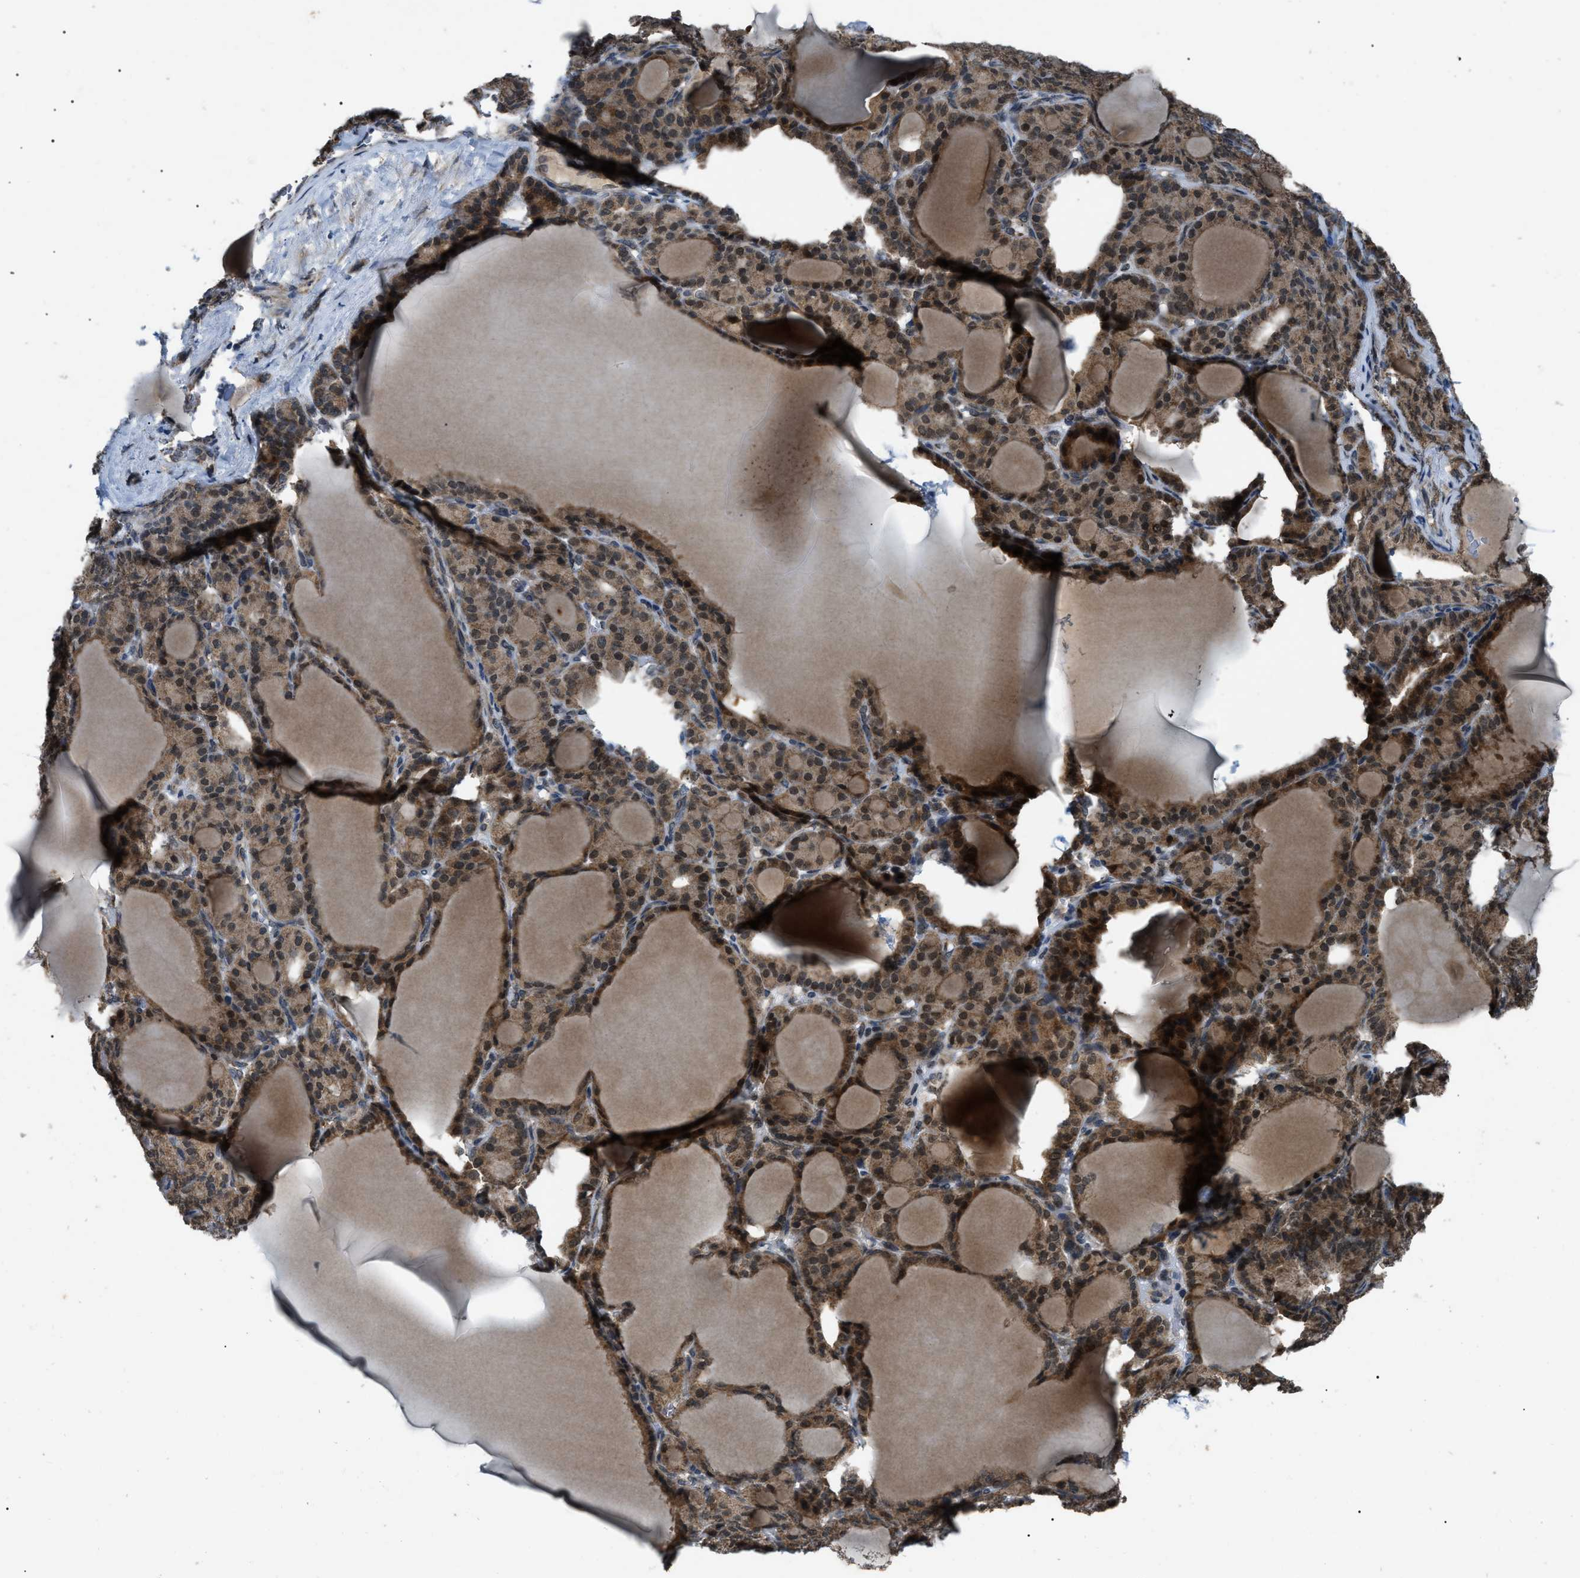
{"staining": {"intensity": "moderate", "quantity": ">75%", "location": "cytoplasmic/membranous,nuclear"}, "tissue": "thyroid gland", "cell_type": "Glandular cells", "image_type": "normal", "snomed": [{"axis": "morphology", "description": "Normal tissue, NOS"}, {"axis": "topography", "description": "Thyroid gland"}], "caption": "Protein staining demonstrates moderate cytoplasmic/membranous,nuclear positivity in about >75% of glandular cells in normal thyroid gland. (DAB = brown stain, brightfield microscopy at high magnification).", "gene": "ZFAND2A", "patient": {"sex": "female", "age": 28}}